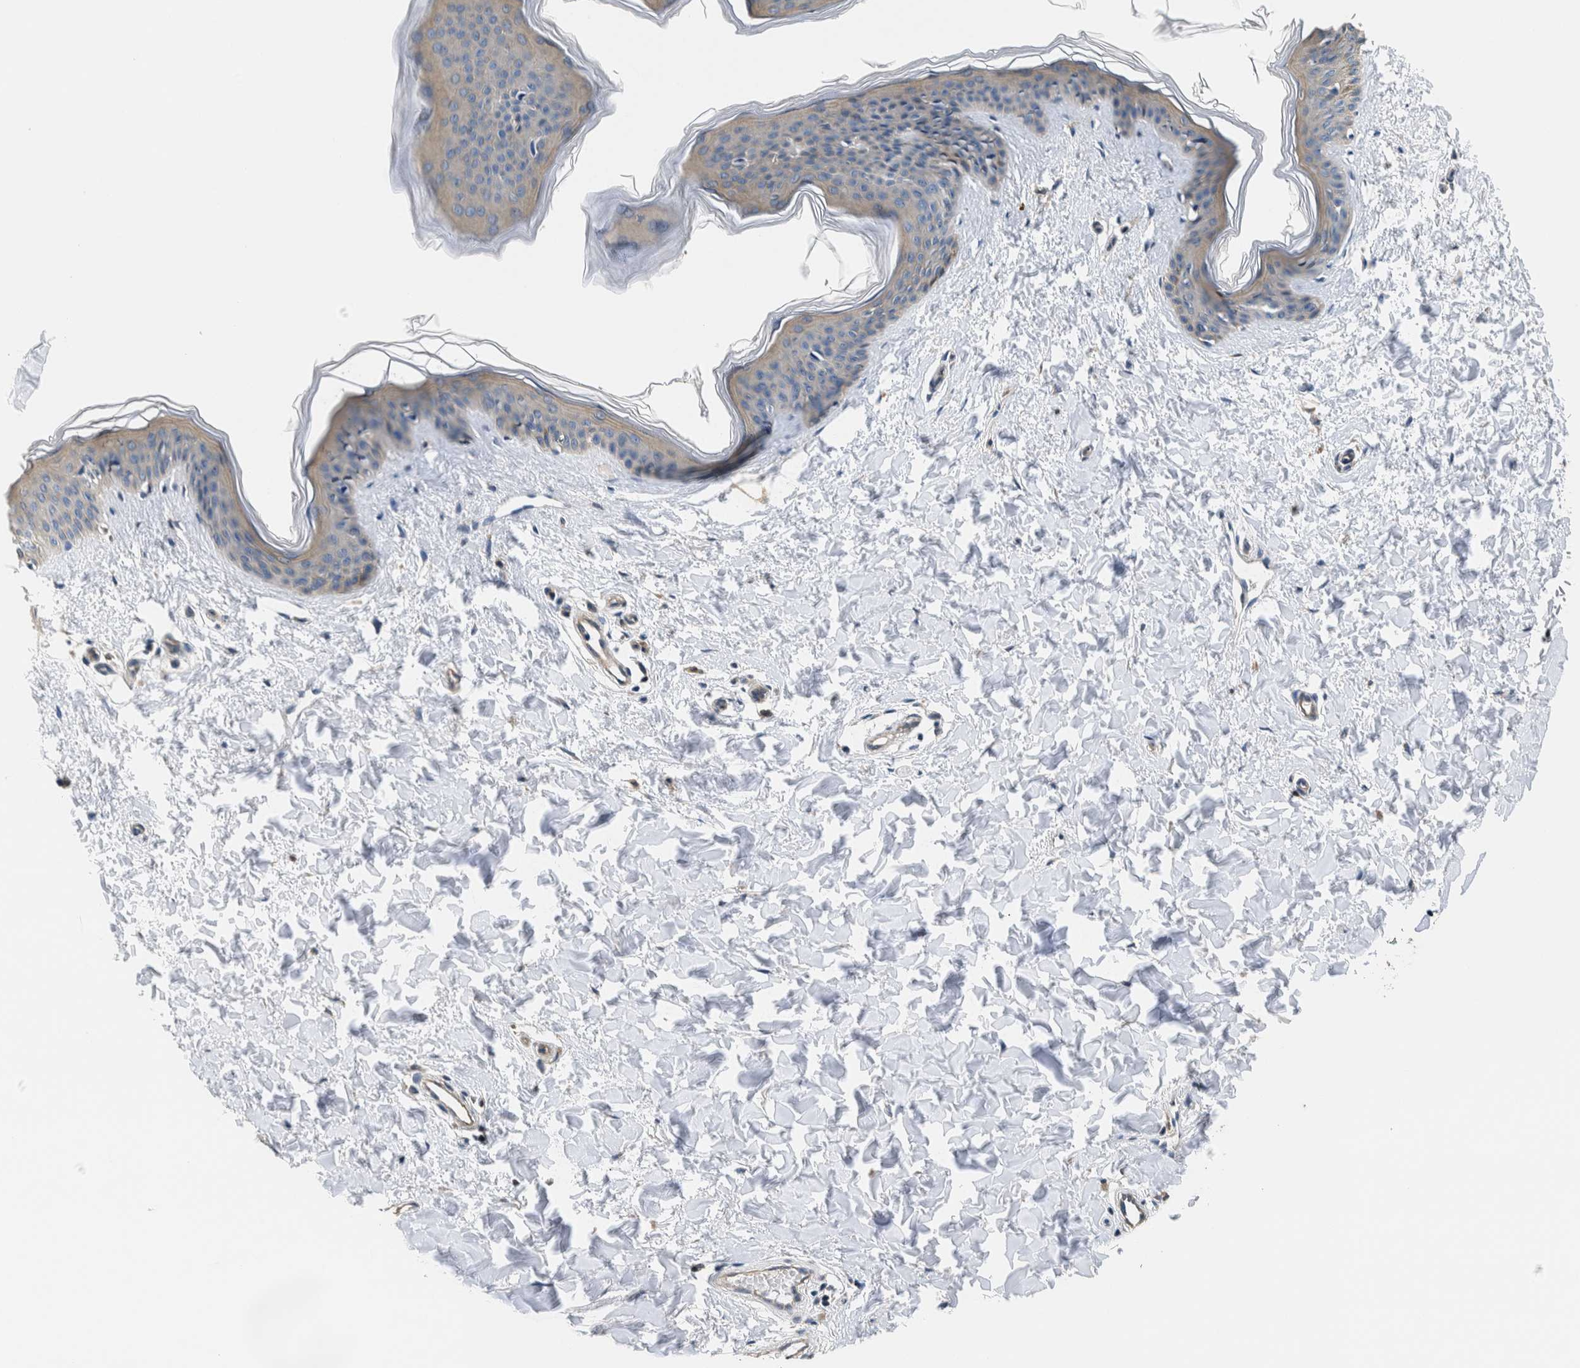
{"staining": {"intensity": "negative", "quantity": "none", "location": "none"}, "tissue": "skin", "cell_type": "Fibroblasts", "image_type": "normal", "snomed": [{"axis": "morphology", "description": "Normal tissue, NOS"}, {"axis": "topography", "description": "Skin"}], "caption": "Fibroblasts are negative for brown protein staining in benign skin. The staining is performed using DAB (3,3'-diaminobenzidine) brown chromogen with nuclei counter-stained in using hematoxylin.", "gene": "NIBAN2", "patient": {"sex": "female", "age": 17}}